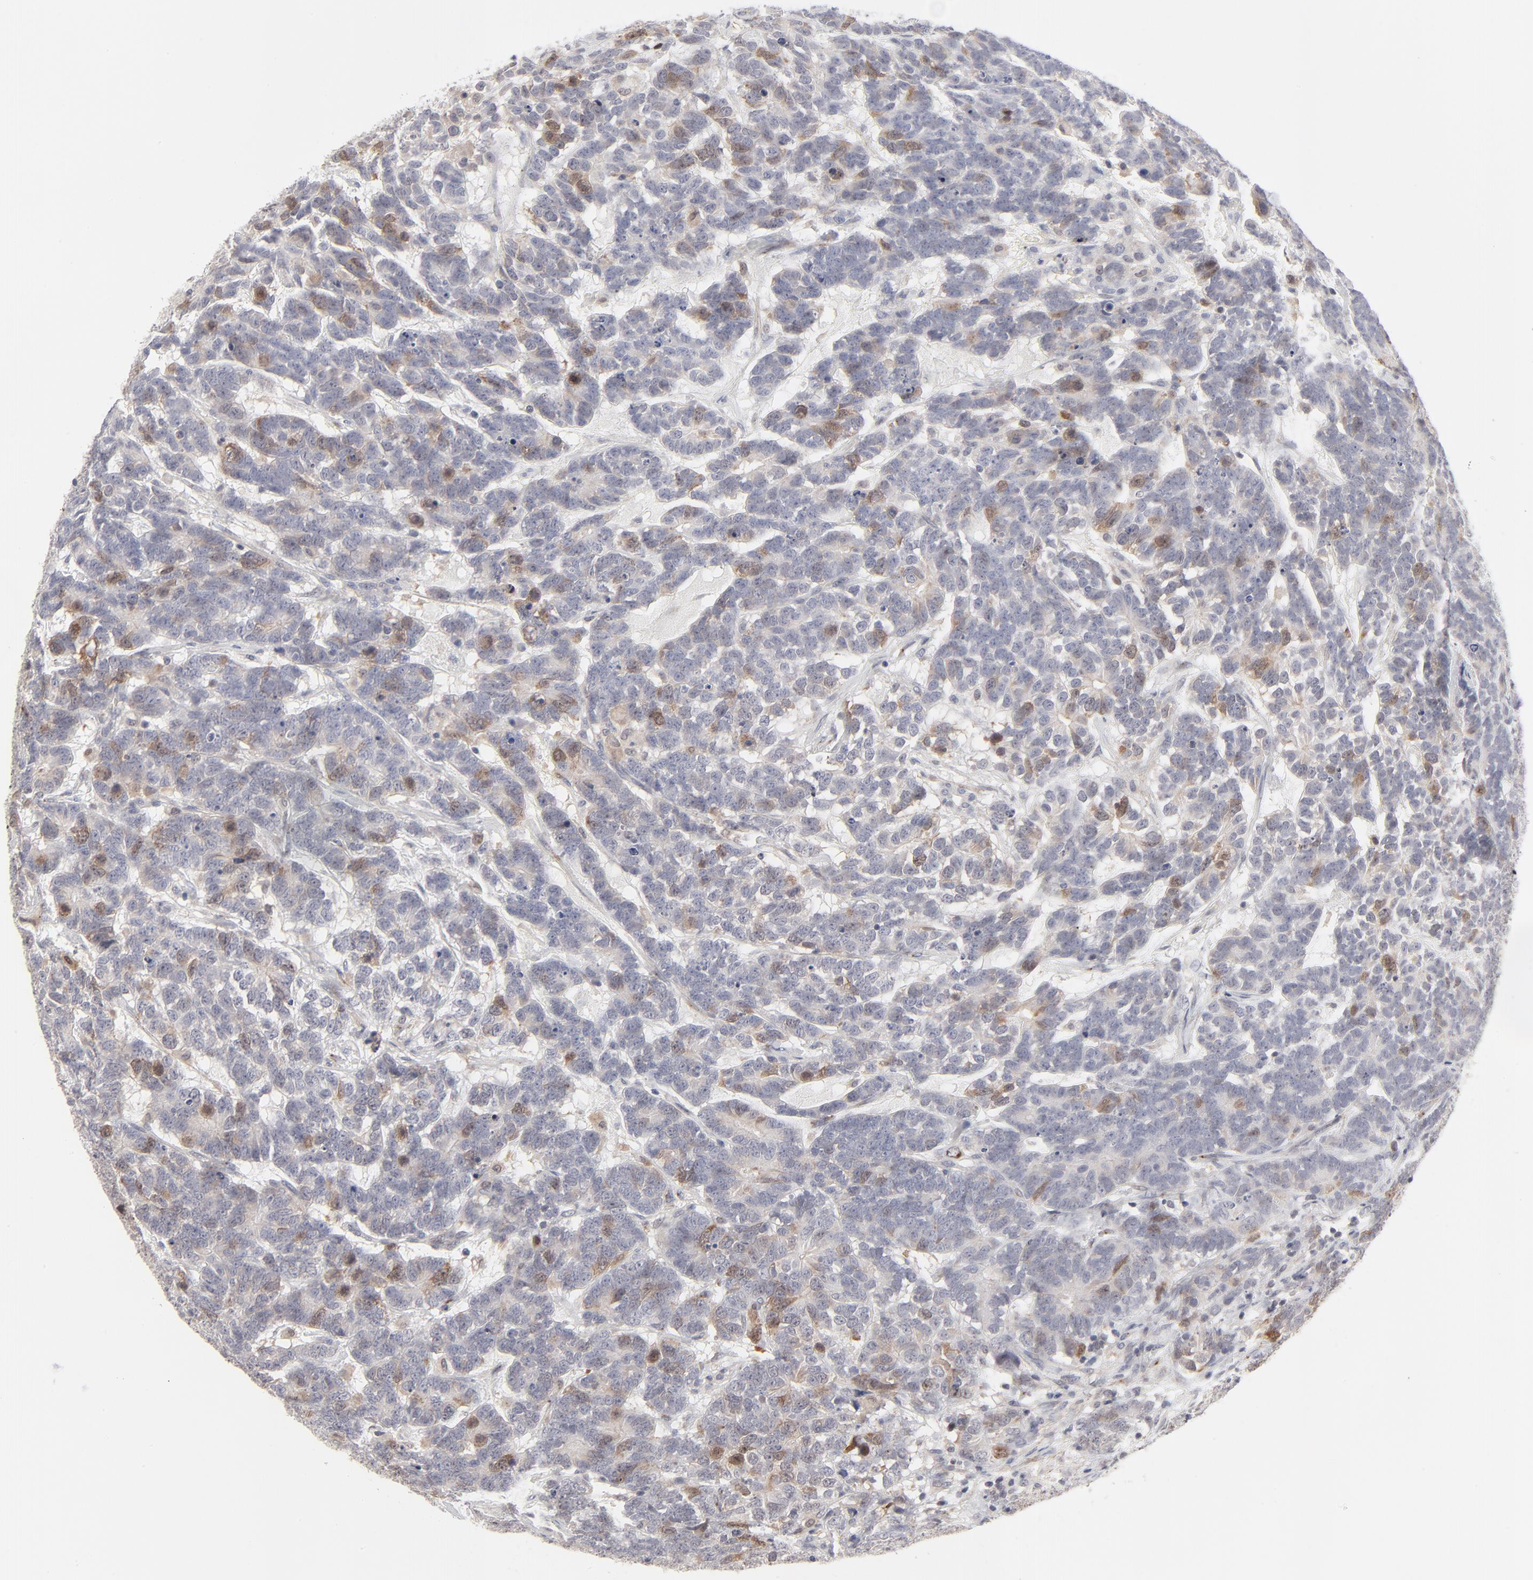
{"staining": {"intensity": "moderate", "quantity": "<25%", "location": "cytoplasmic/membranous"}, "tissue": "testis cancer", "cell_type": "Tumor cells", "image_type": "cancer", "snomed": [{"axis": "morphology", "description": "Carcinoma, Embryonal, NOS"}, {"axis": "topography", "description": "Testis"}], "caption": "High-magnification brightfield microscopy of testis cancer stained with DAB (brown) and counterstained with hematoxylin (blue). tumor cells exhibit moderate cytoplasmic/membranous positivity is present in approximately<25% of cells.", "gene": "AURKA", "patient": {"sex": "male", "age": 26}}